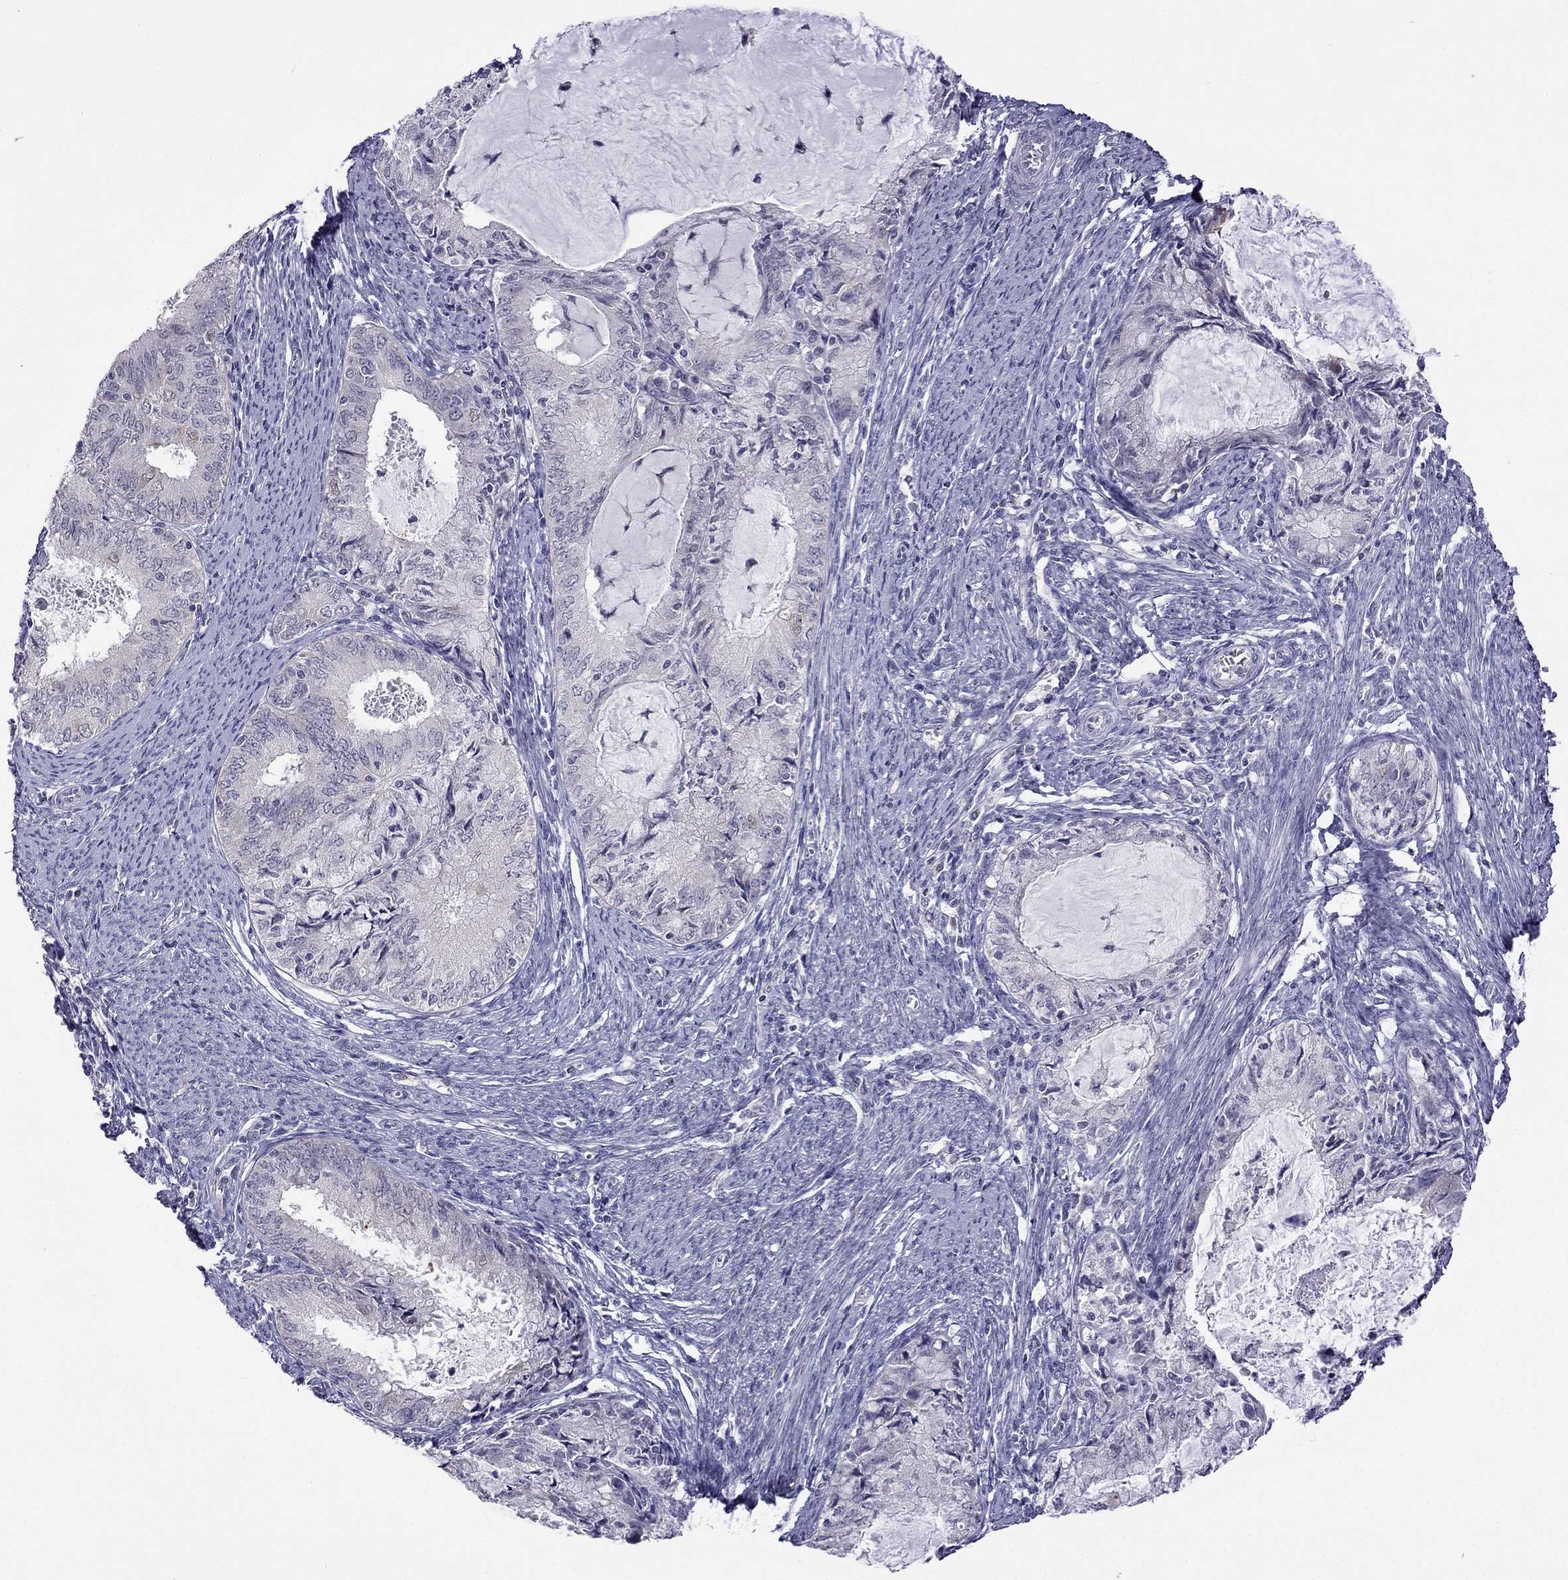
{"staining": {"intensity": "negative", "quantity": "none", "location": "none"}, "tissue": "endometrial cancer", "cell_type": "Tumor cells", "image_type": "cancer", "snomed": [{"axis": "morphology", "description": "Adenocarcinoma, NOS"}, {"axis": "topography", "description": "Endometrium"}], "caption": "Tumor cells are negative for brown protein staining in endometrial cancer (adenocarcinoma).", "gene": "C5orf49", "patient": {"sex": "female", "age": 57}}